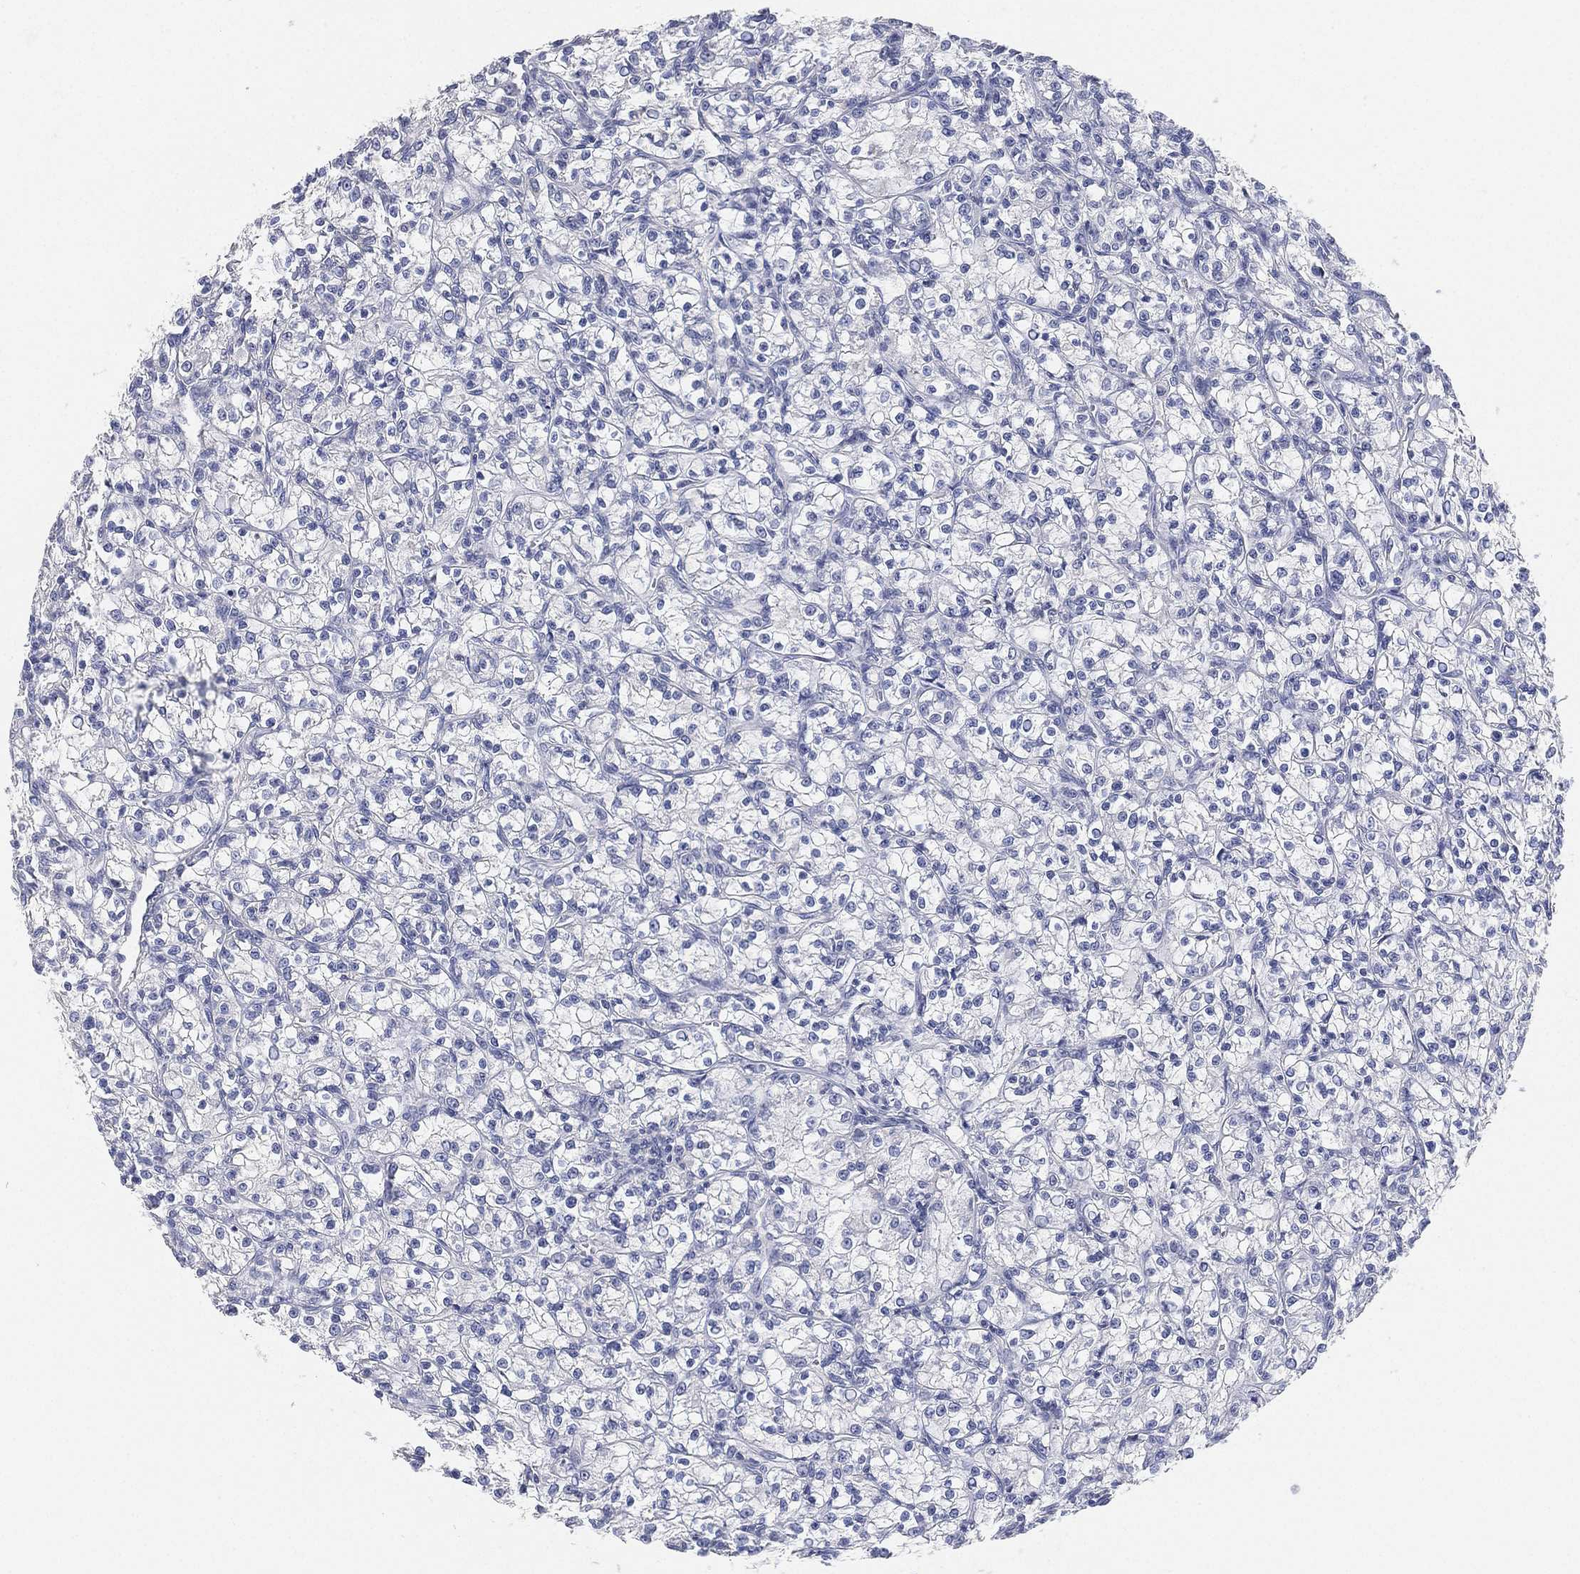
{"staining": {"intensity": "negative", "quantity": "none", "location": "none"}, "tissue": "renal cancer", "cell_type": "Tumor cells", "image_type": "cancer", "snomed": [{"axis": "morphology", "description": "Adenocarcinoma, NOS"}, {"axis": "topography", "description": "Kidney"}], "caption": "A histopathology image of human renal cancer is negative for staining in tumor cells.", "gene": "FAM187B", "patient": {"sex": "female", "age": 59}}